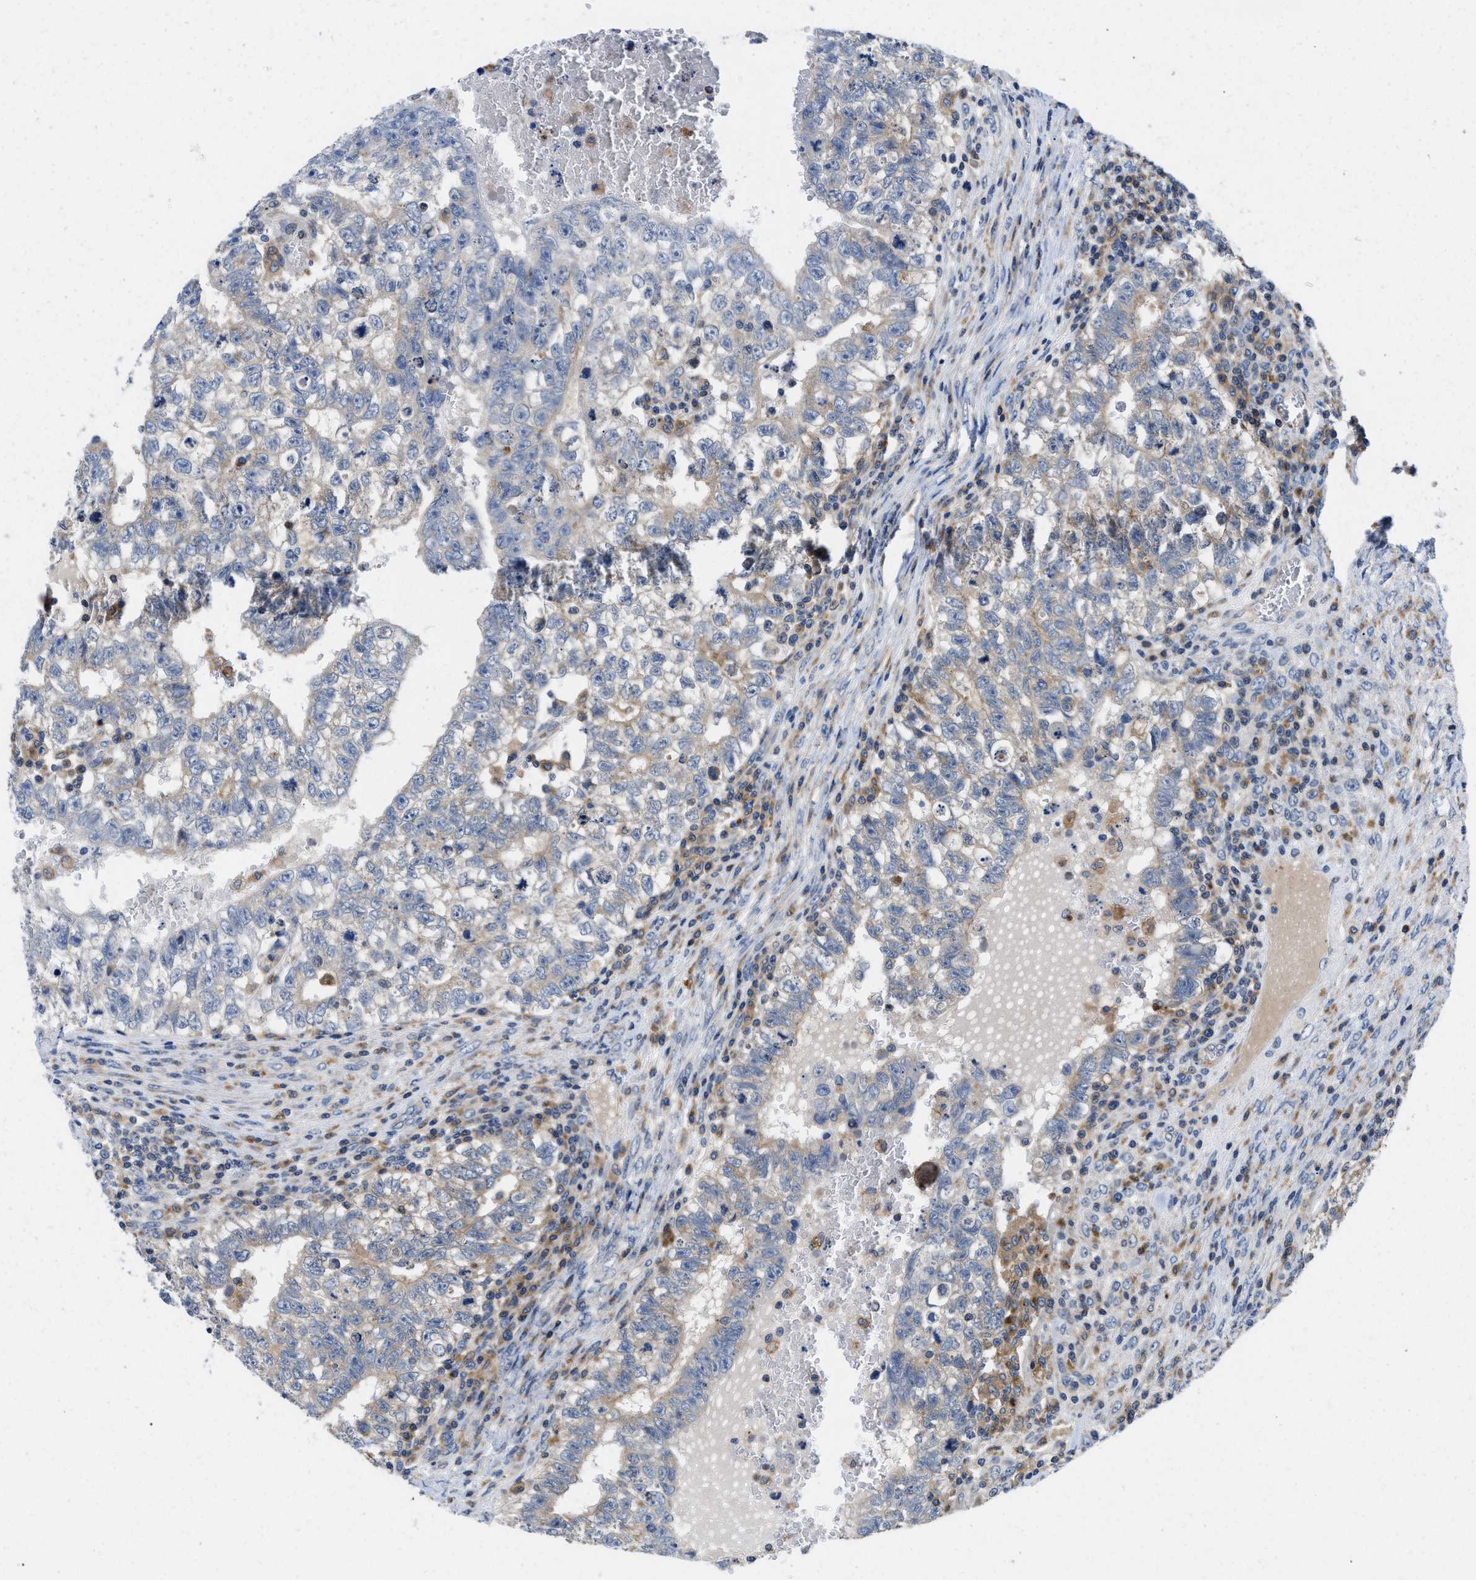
{"staining": {"intensity": "weak", "quantity": "<25%", "location": "cytoplasmic/membranous"}, "tissue": "testis cancer", "cell_type": "Tumor cells", "image_type": "cancer", "snomed": [{"axis": "morphology", "description": "Seminoma, NOS"}, {"axis": "morphology", "description": "Carcinoma, Embryonal, NOS"}, {"axis": "topography", "description": "Testis"}], "caption": "DAB (3,3'-diaminobenzidine) immunohistochemical staining of human testis cancer (seminoma) demonstrates no significant expression in tumor cells.", "gene": "ENPP4", "patient": {"sex": "male", "age": 38}}